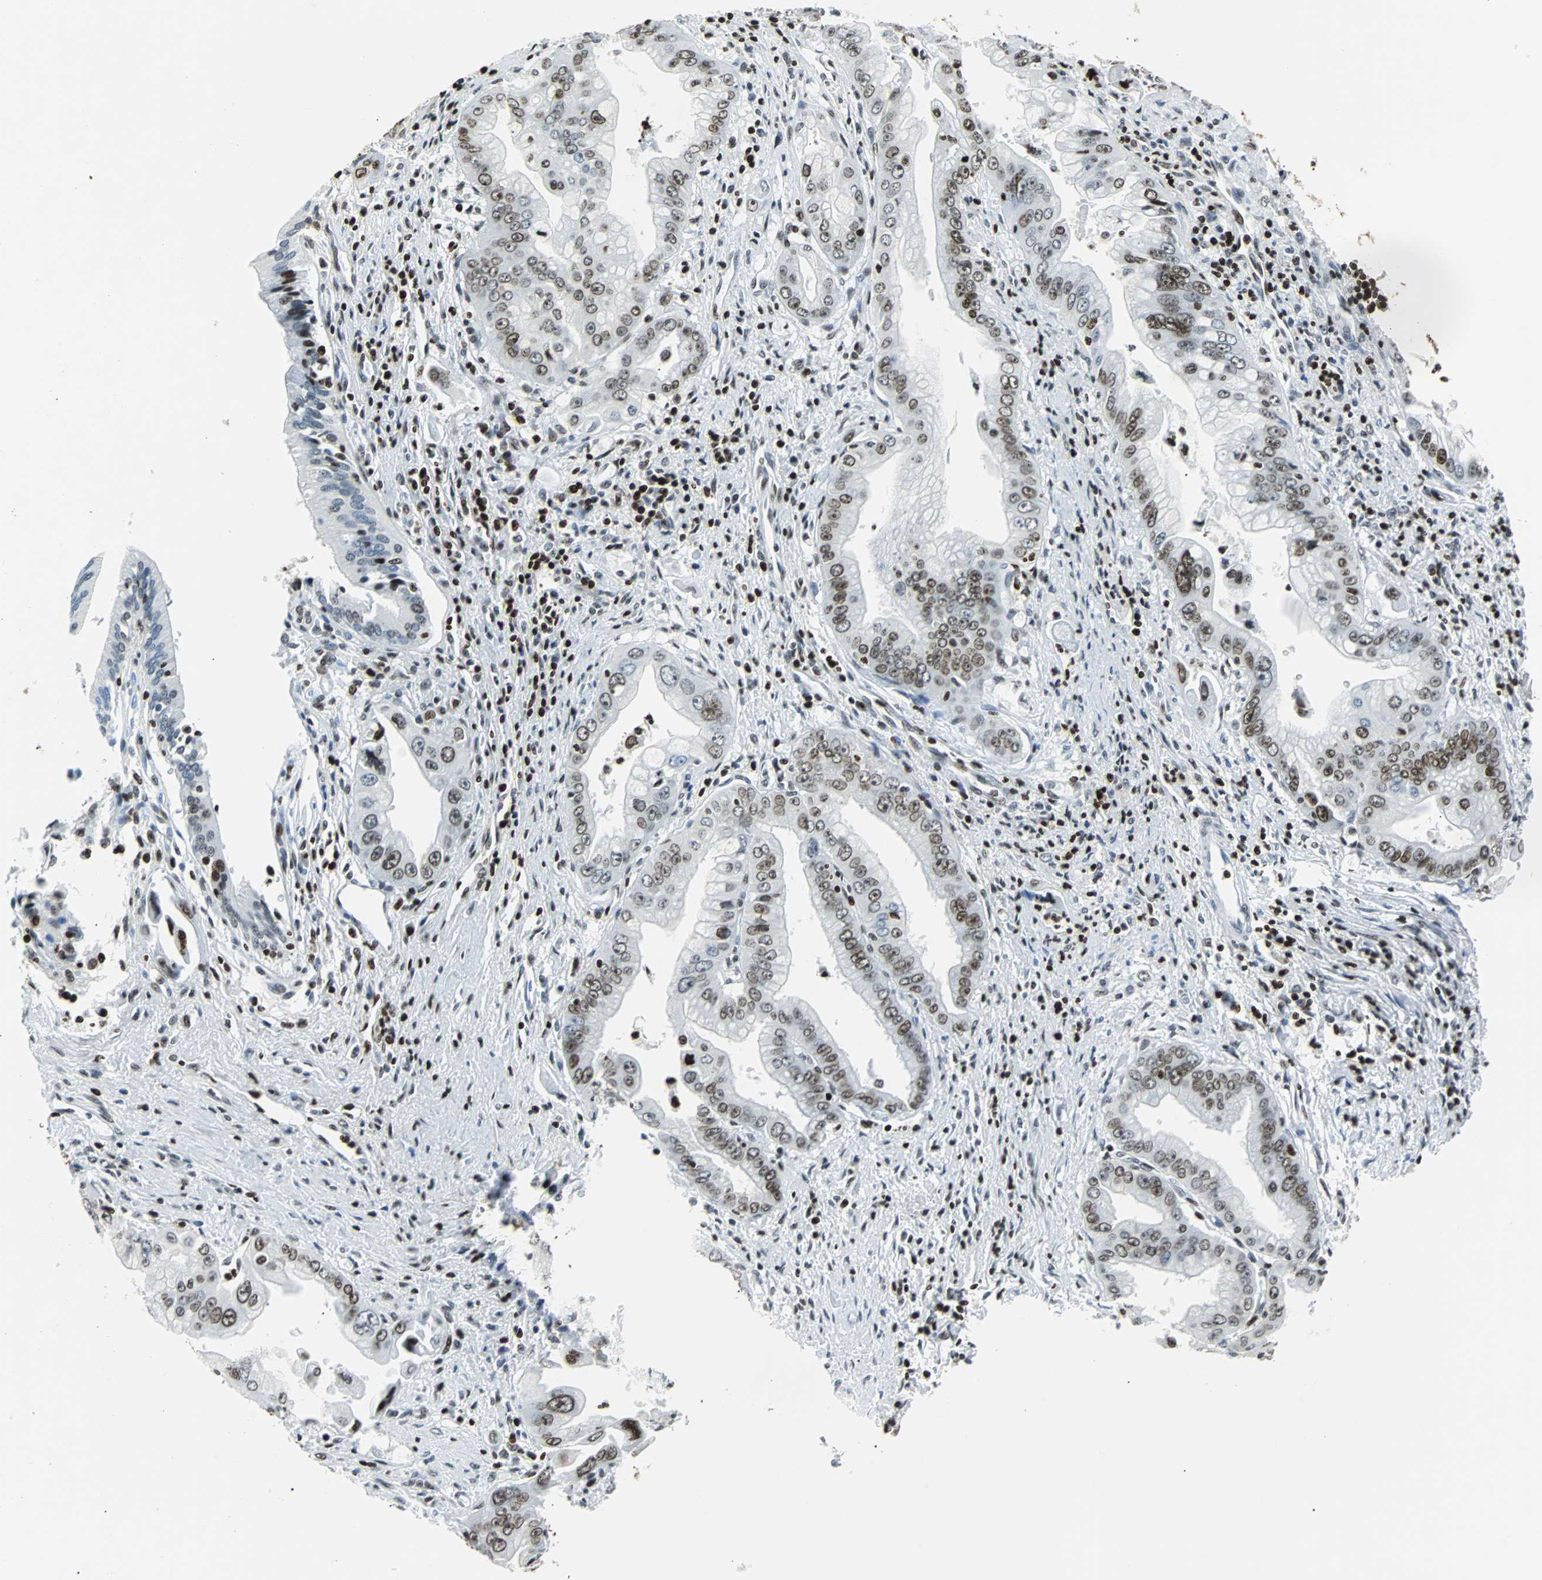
{"staining": {"intensity": "strong", "quantity": ">75%", "location": "nuclear"}, "tissue": "pancreatic cancer", "cell_type": "Tumor cells", "image_type": "cancer", "snomed": [{"axis": "morphology", "description": "Adenocarcinoma, NOS"}, {"axis": "topography", "description": "Pancreas"}], "caption": "Immunohistochemical staining of human pancreatic cancer (adenocarcinoma) shows high levels of strong nuclear protein positivity in approximately >75% of tumor cells.", "gene": "ZNF131", "patient": {"sex": "male", "age": 59}}